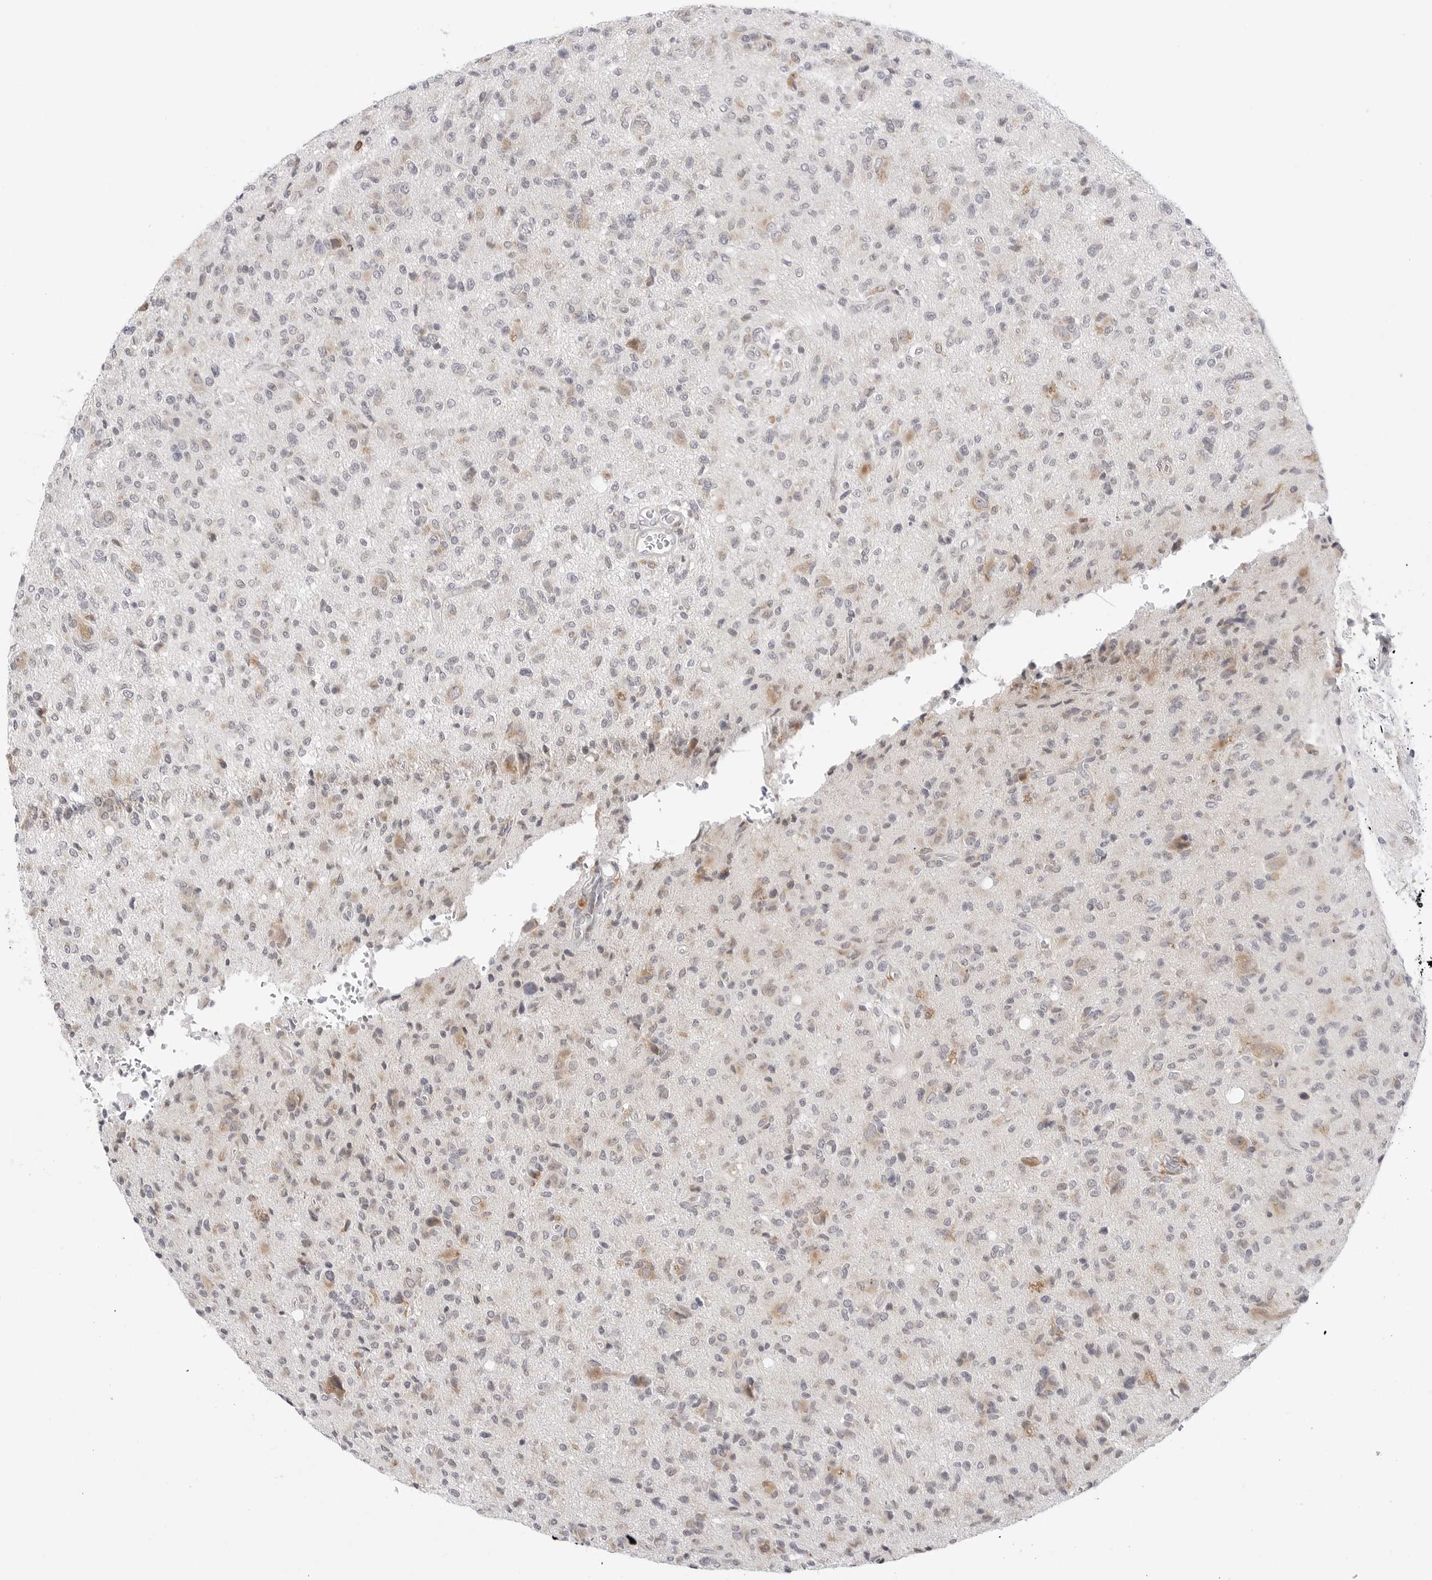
{"staining": {"intensity": "weak", "quantity": "<25%", "location": "cytoplasmic/membranous"}, "tissue": "glioma", "cell_type": "Tumor cells", "image_type": "cancer", "snomed": [{"axis": "morphology", "description": "Glioma, malignant, High grade"}, {"axis": "topography", "description": "Brain"}], "caption": "Micrograph shows no protein positivity in tumor cells of glioma tissue.", "gene": "RPN1", "patient": {"sex": "female", "age": 57}}